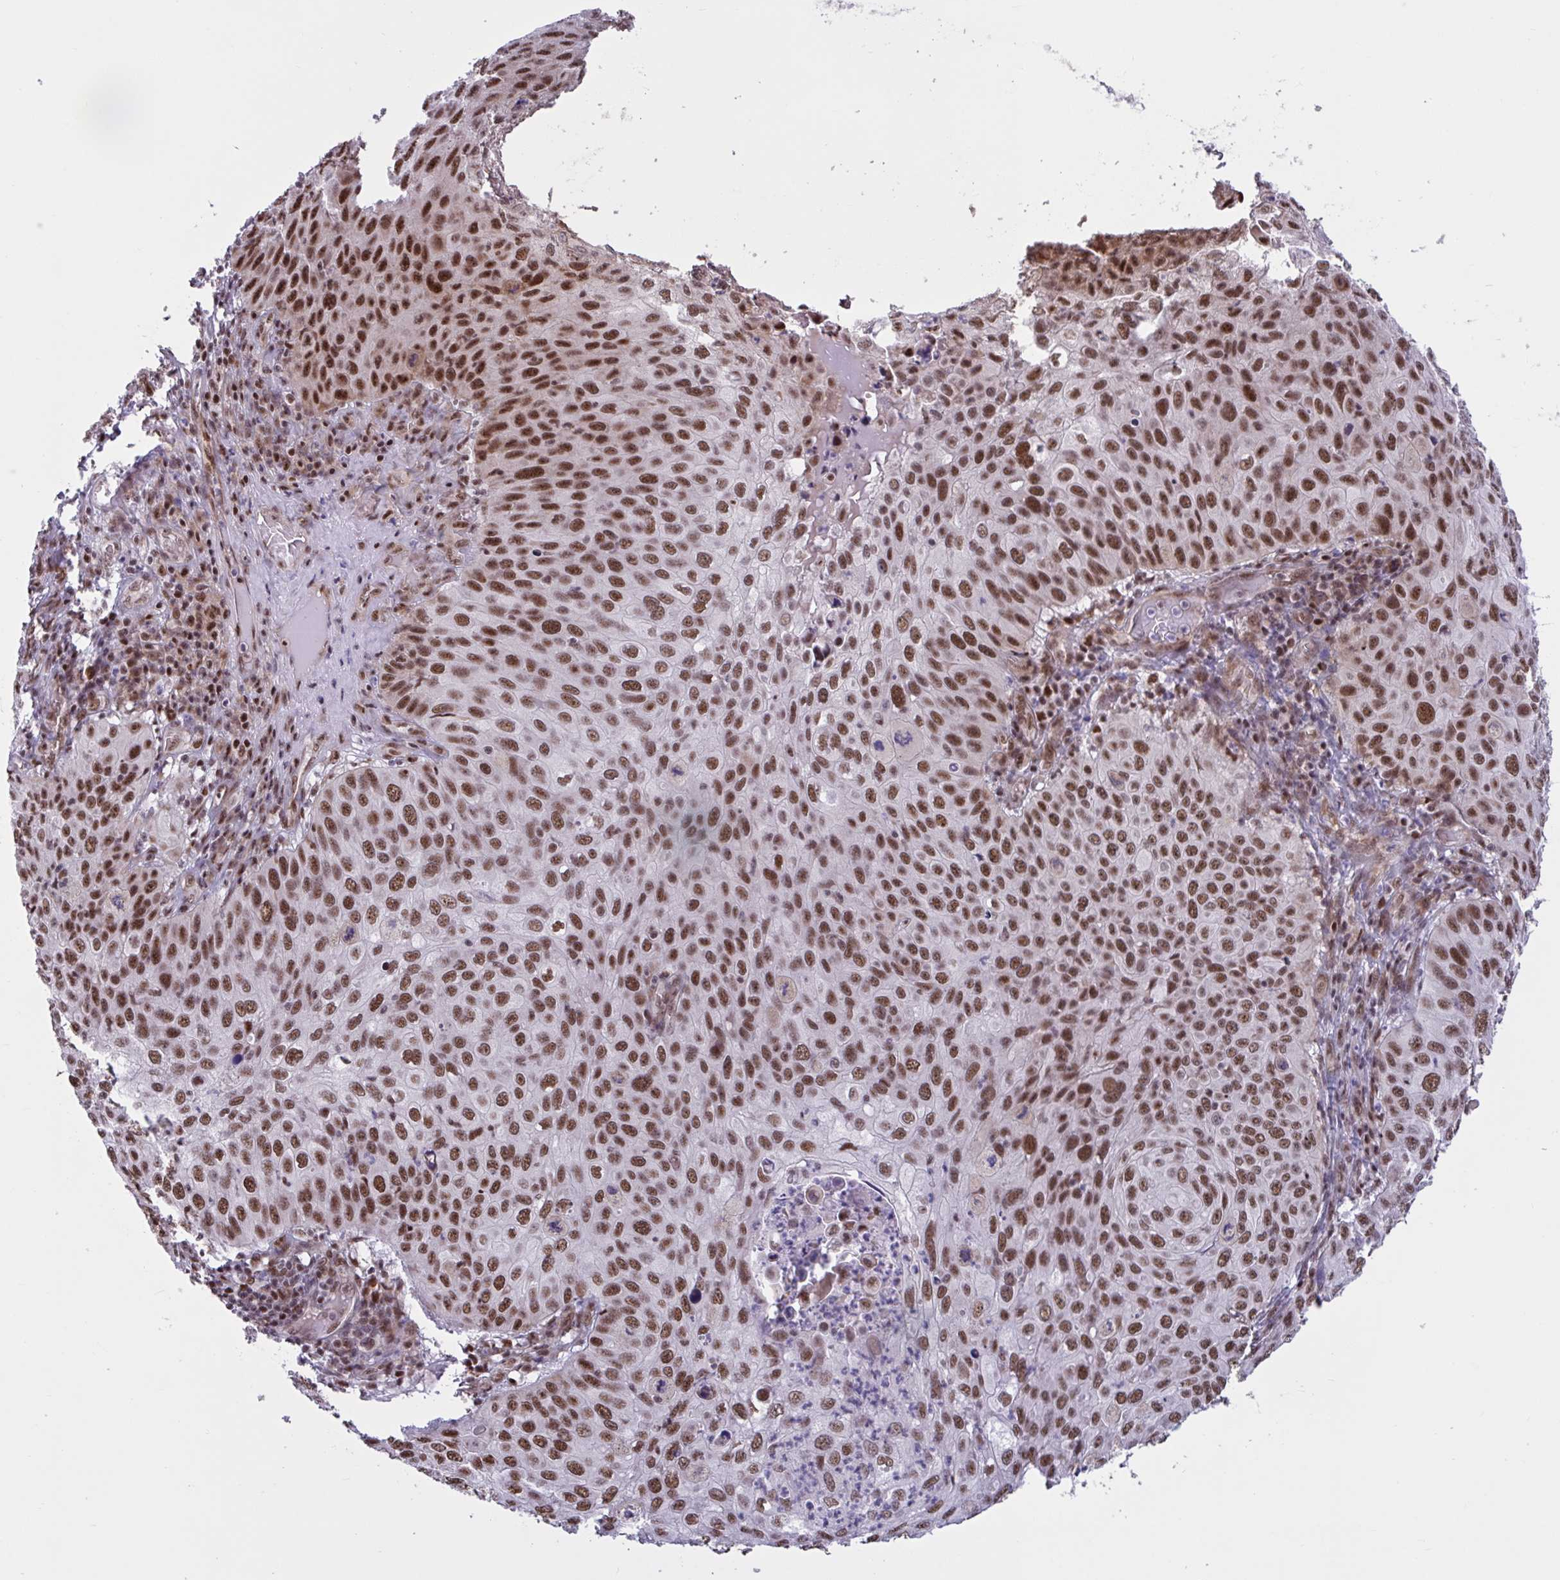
{"staining": {"intensity": "moderate", "quantity": ">75%", "location": "nuclear"}, "tissue": "skin cancer", "cell_type": "Tumor cells", "image_type": "cancer", "snomed": [{"axis": "morphology", "description": "Squamous cell carcinoma, NOS"}, {"axis": "topography", "description": "Skin"}], "caption": "A histopathology image of human squamous cell carcinoma (skin) stained for a protein exhibits moderate nuclear brown staining in tumor cells.", "gene": "RBL1", "patient": {"sex": "male", "age": 87}}